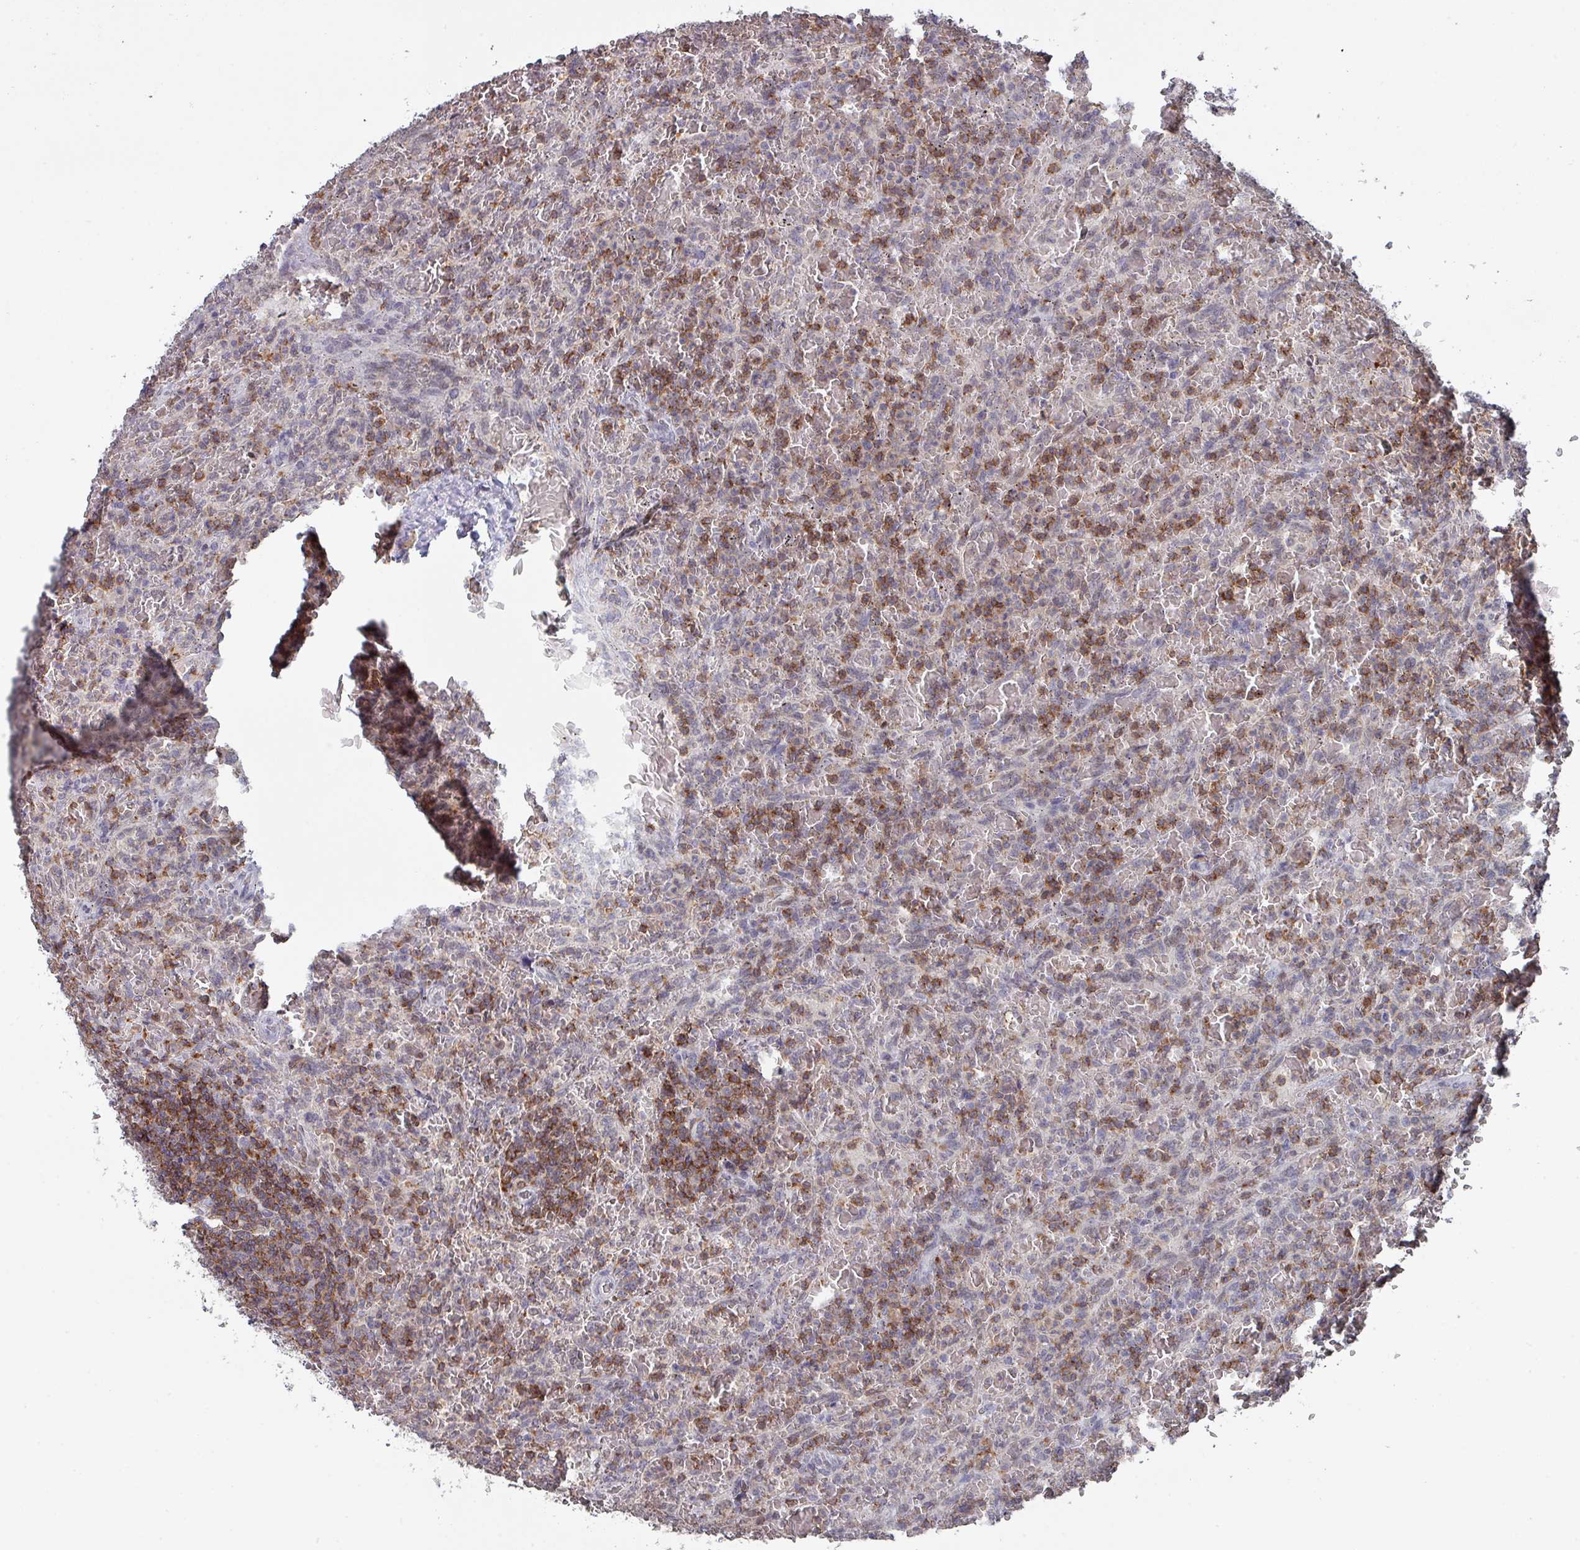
{"staining": {"intensity": "moderate", "quantity": ">75%", "location": "cytoplasmic/membranous"}, "tissue": "lymphoma", "cell_type": "Tumor cells", "image_type": "cancer", "snomed": [{"axis": "morphology", "description": "Malignant lymphoma, non-Hodgkin's type, Low grade"}, {"axis": "topography", "description": "Spleen"}], "caption": "This is an image of immunohistochemistry (IHC) staining of lymphoma, which shows moderate staining in the cytoplasmic/membranous of tumor cells.", "gene": "RASAL3", "patient": {"sex": "female", "age": 64}}